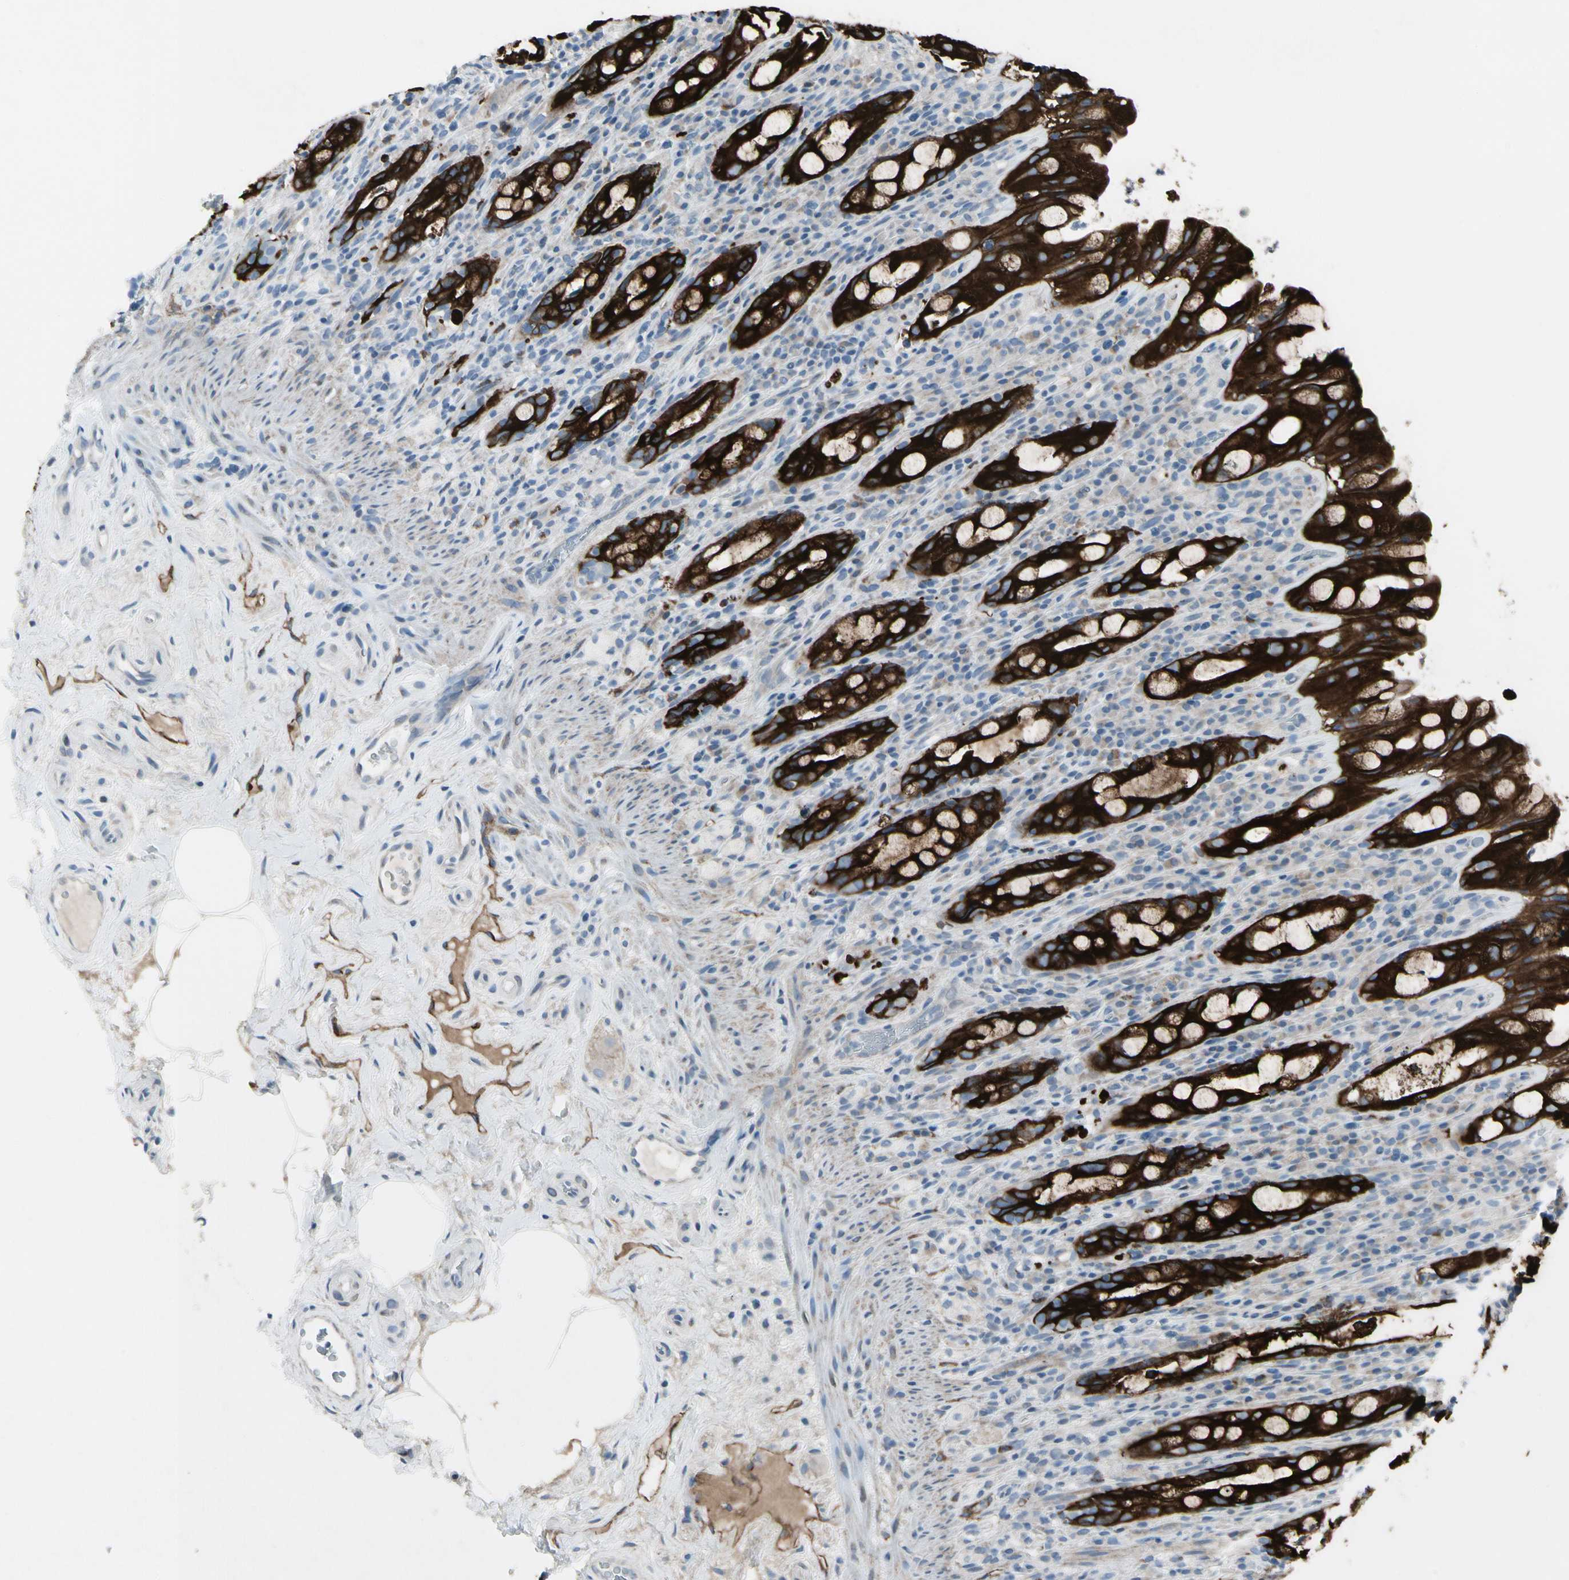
{"staining": {"intensity": "strong", "quantity": ">75%", "location": "cytoplasmic/membranous"}, "tissue": "rectum", "cell_type": "Glandular cells", "image_type": "normal", "snomed": [{"axis": "morphology", "description": "Normal tissue, NOS"}, {"axis": "topography", "description": "Rectum"}], "caption": "Human rectum stained with a brown dye displays strong cytoplasmic/membranous positive expression in about >75% of glandular cells.", "gene": "PIGR", "patient": {"sex": "male", "age": 44}}